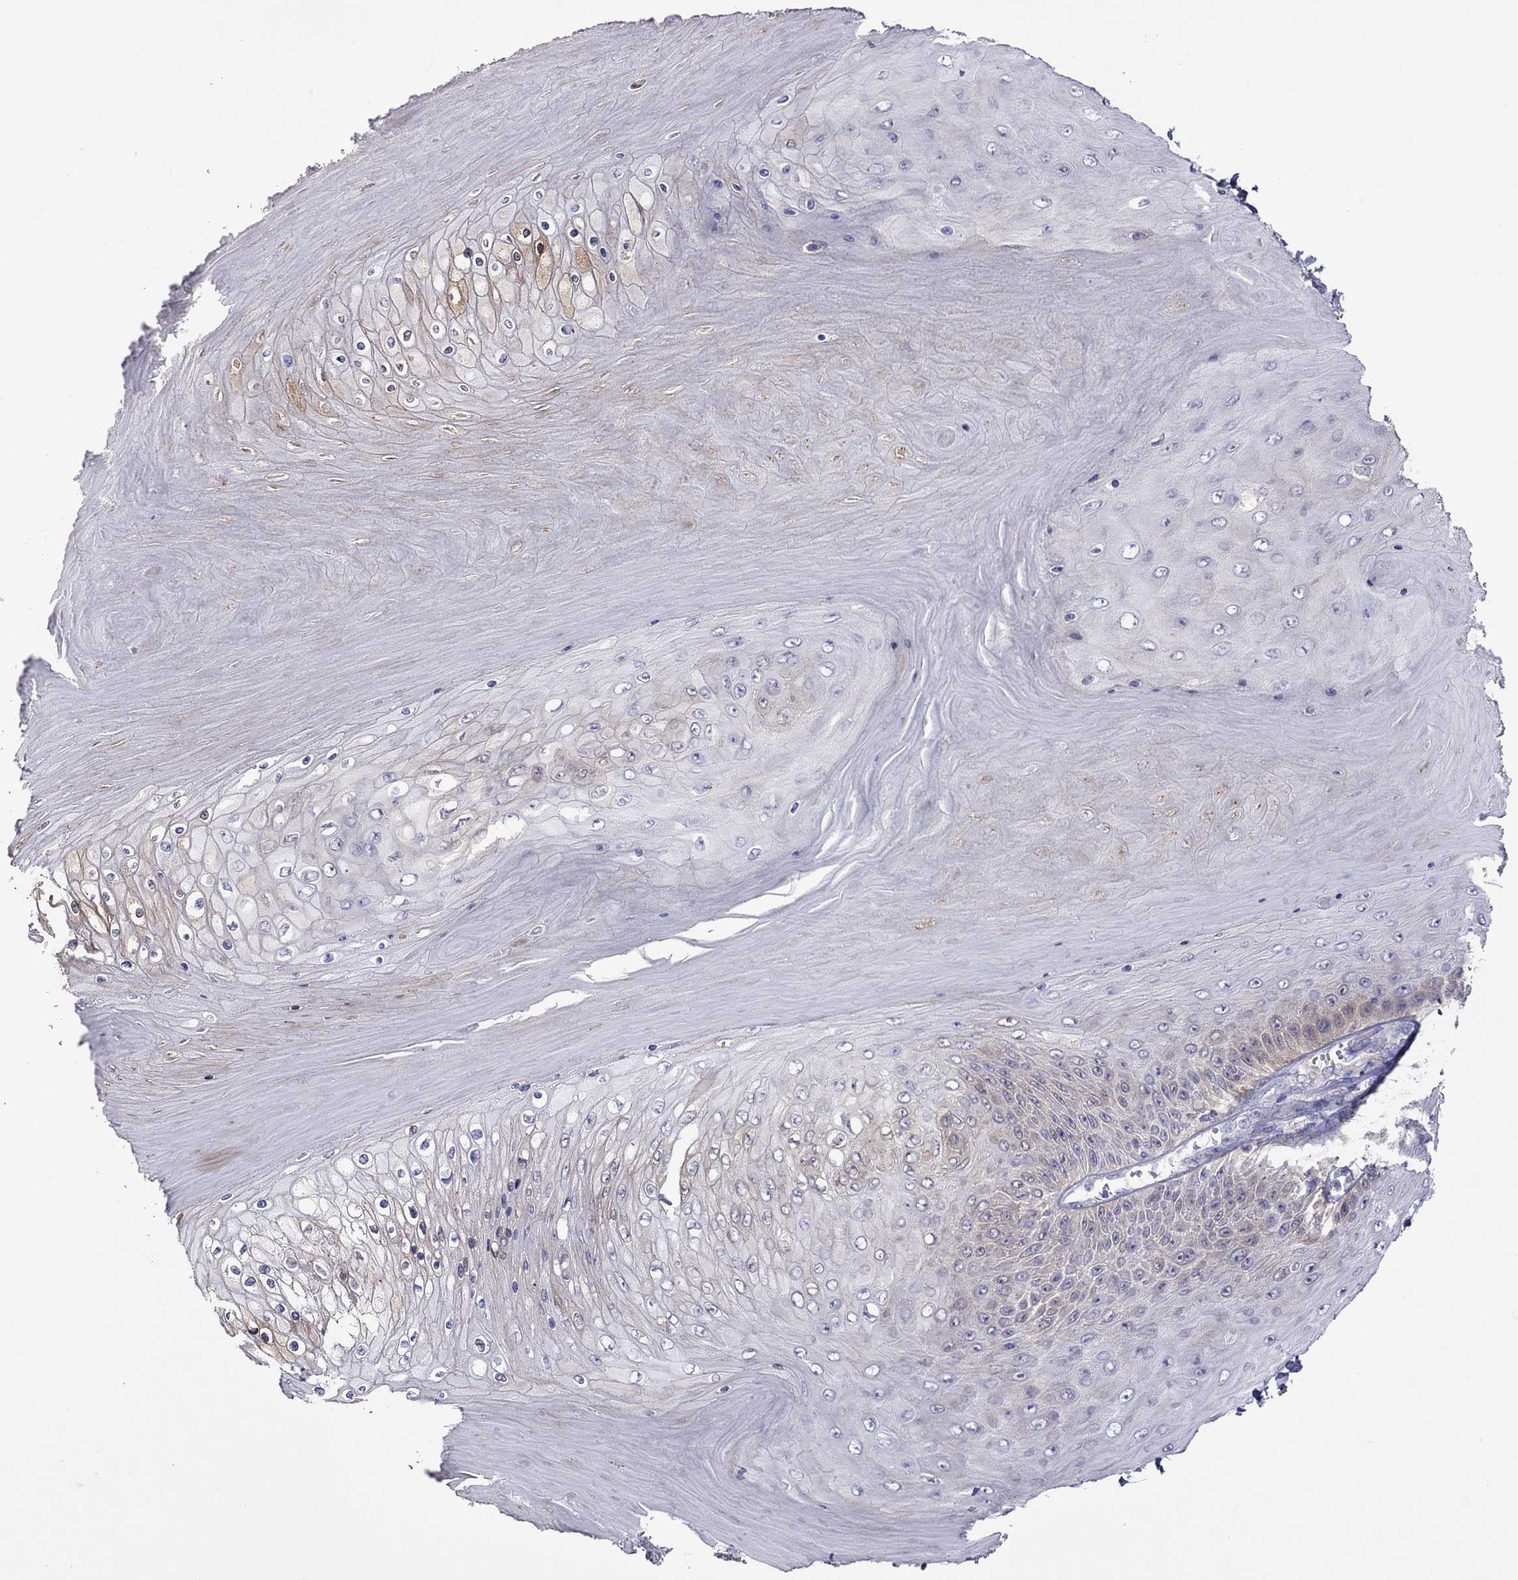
{"staining": {"intensity": "weak", "quantity": "<25%", "location": "cytoplasmic/membranous"}, "tissue": "skin cancer", "cell_type": "Tumor cells", "image_type": "cancer", "snomed": [{"axis": "morphology", "description": "Squamous cell carcinoma, NOS"}, {"axis": "topography", "description": "Skin"}], "caption": "Immunohistochemical staining of human skin cancer (squamous cell carcinoma) reveals no significant positivity in tumor cells. (DAB (3,3'-diaminobenzidine) immunohistochemistry (IHC) visualized using brightfield microscopy, high magnification).", "gene": "ALOX15B", "patient": {"sex": "male", "age": 62}}